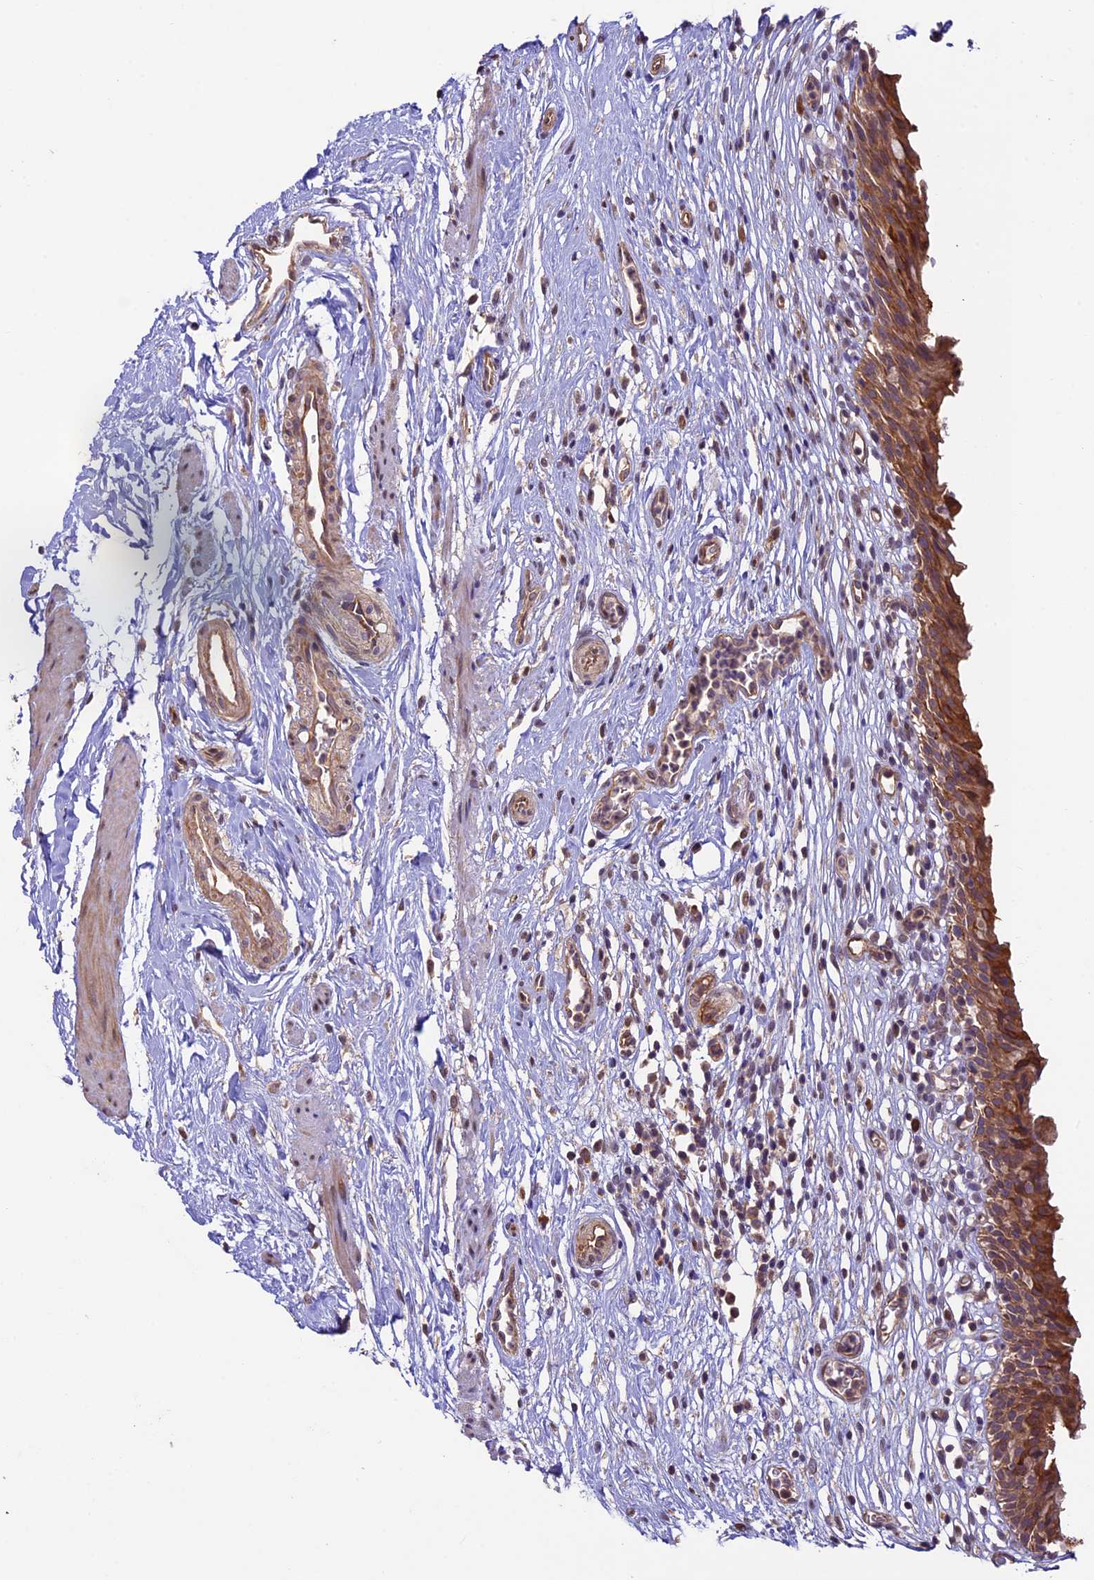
{"staining": {"intensity": "strong", "quantity": ">75%", "location": "cytoplasmic/membranous"}, "tissue": "urinary bladder", "cell_type": "Urothelial cells", "image_type": "normal", "snomed": [{"axis": "morphology", "description": "Normal tissue, NOS"}, {"axis": "morphology", "description": "Inflammation, NOS"}, {"axis": "topography", "description": "Urinary bladder"}], "caption": "Protein expression analysis of benign human urinary bladder reveals strong cytoplasmic/membranous expression in approximately >75% of urothelial cells. The staining is performed using DAB (3,3'-diaminobenzidine) brown chromogen to label protein expression. The nuclei are counter-stained blue using hematoxylin.", "gene": "BCAS4", "patient": {"sex": "male", "age": 63}}